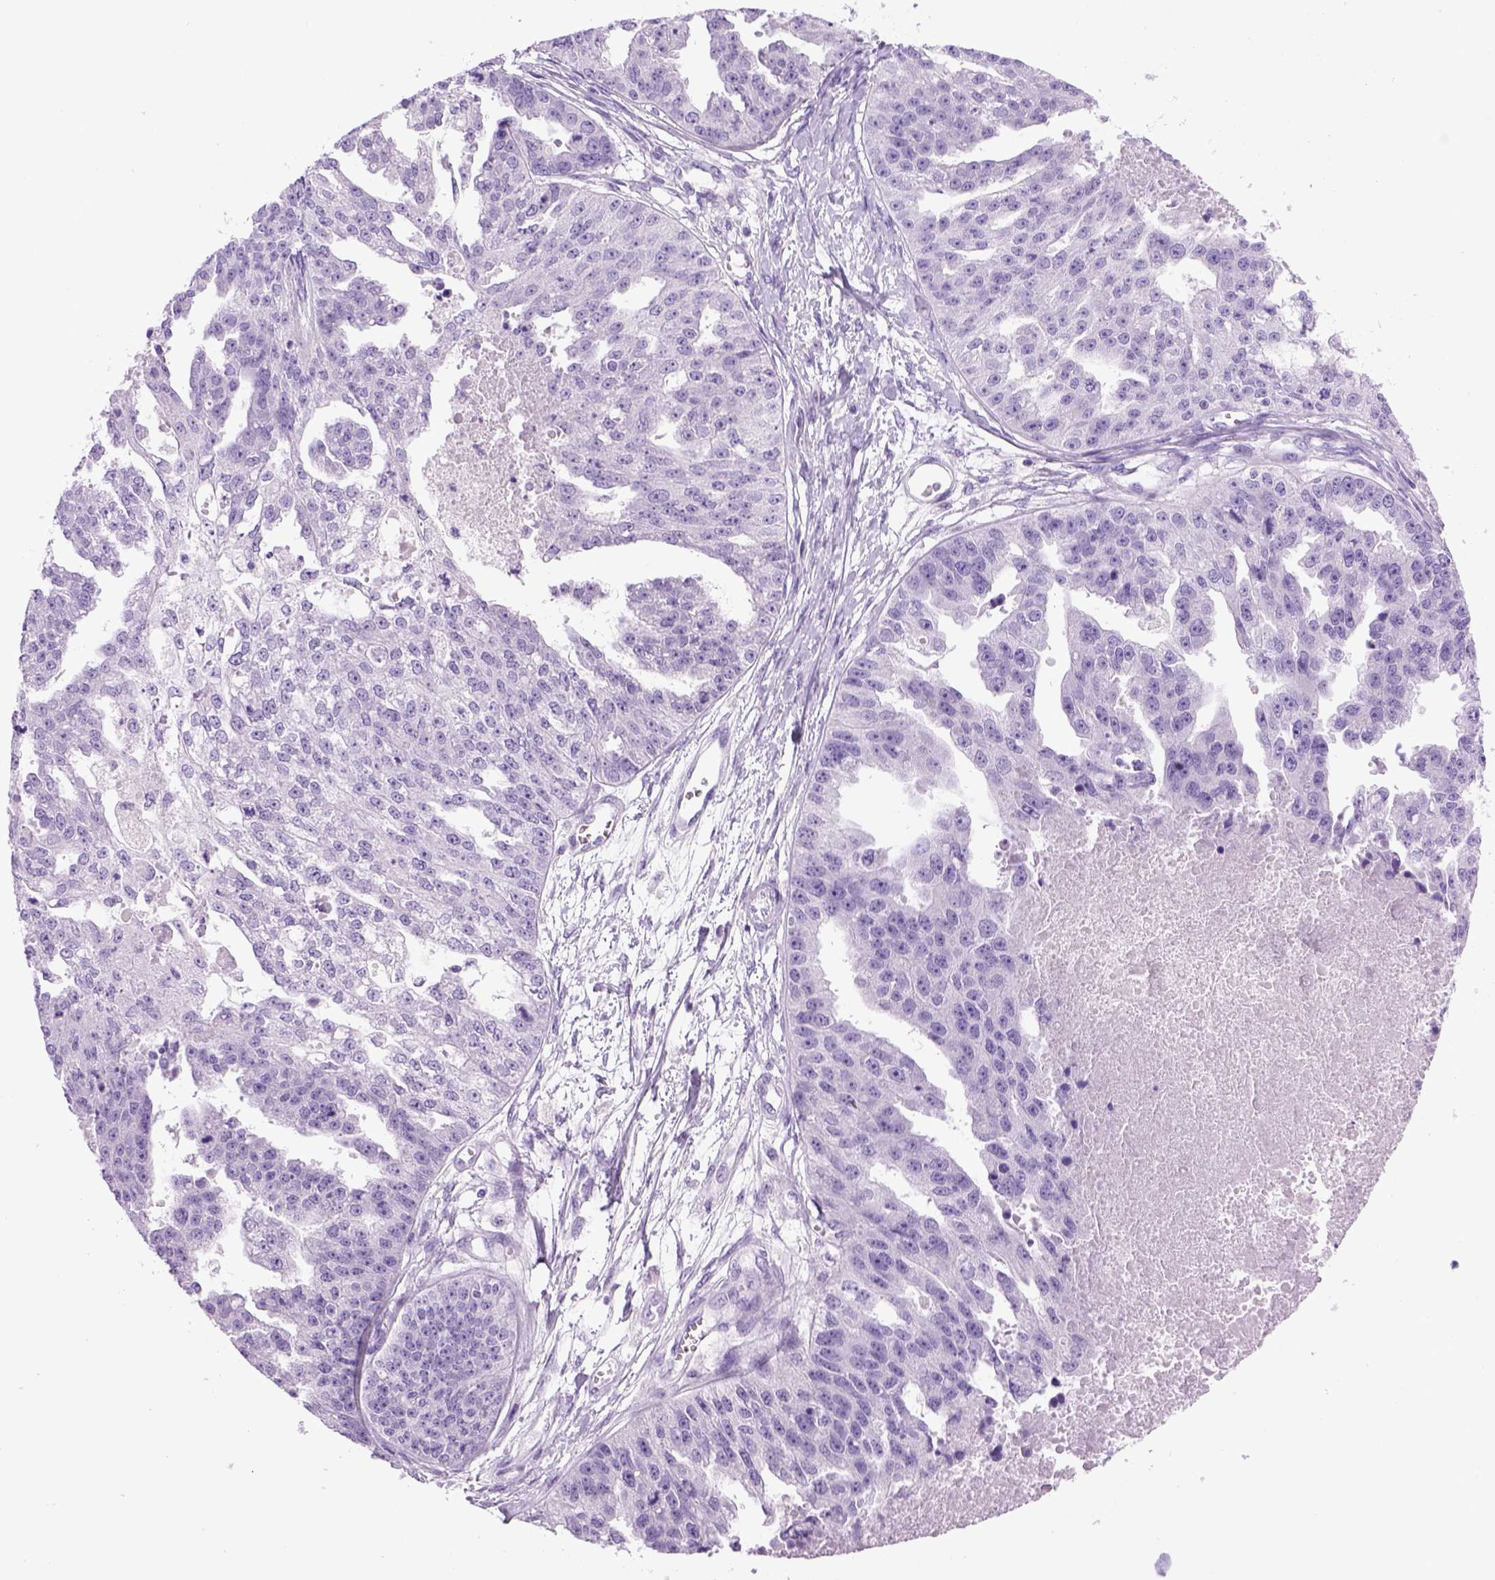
{"staining": {"intensity": "negative", "quantity": "none", "location": "none"}, "tissue": "ovarian cancer", "cell_type": "Tumor cells", "image_type": "cancer", "snomed": [{"axis": "morphology", "description": "Cystadenocarcinoma, serous, NOS"}, {"axis": "topography", "description": "Ovary"}], "caption": "IHC histopathology image of human ovarian cancer stained for a protein (brown), which shows no positivity in tumor cells.", "gene": "SGCG", "patient": {"sex": "female", "age": 58}}